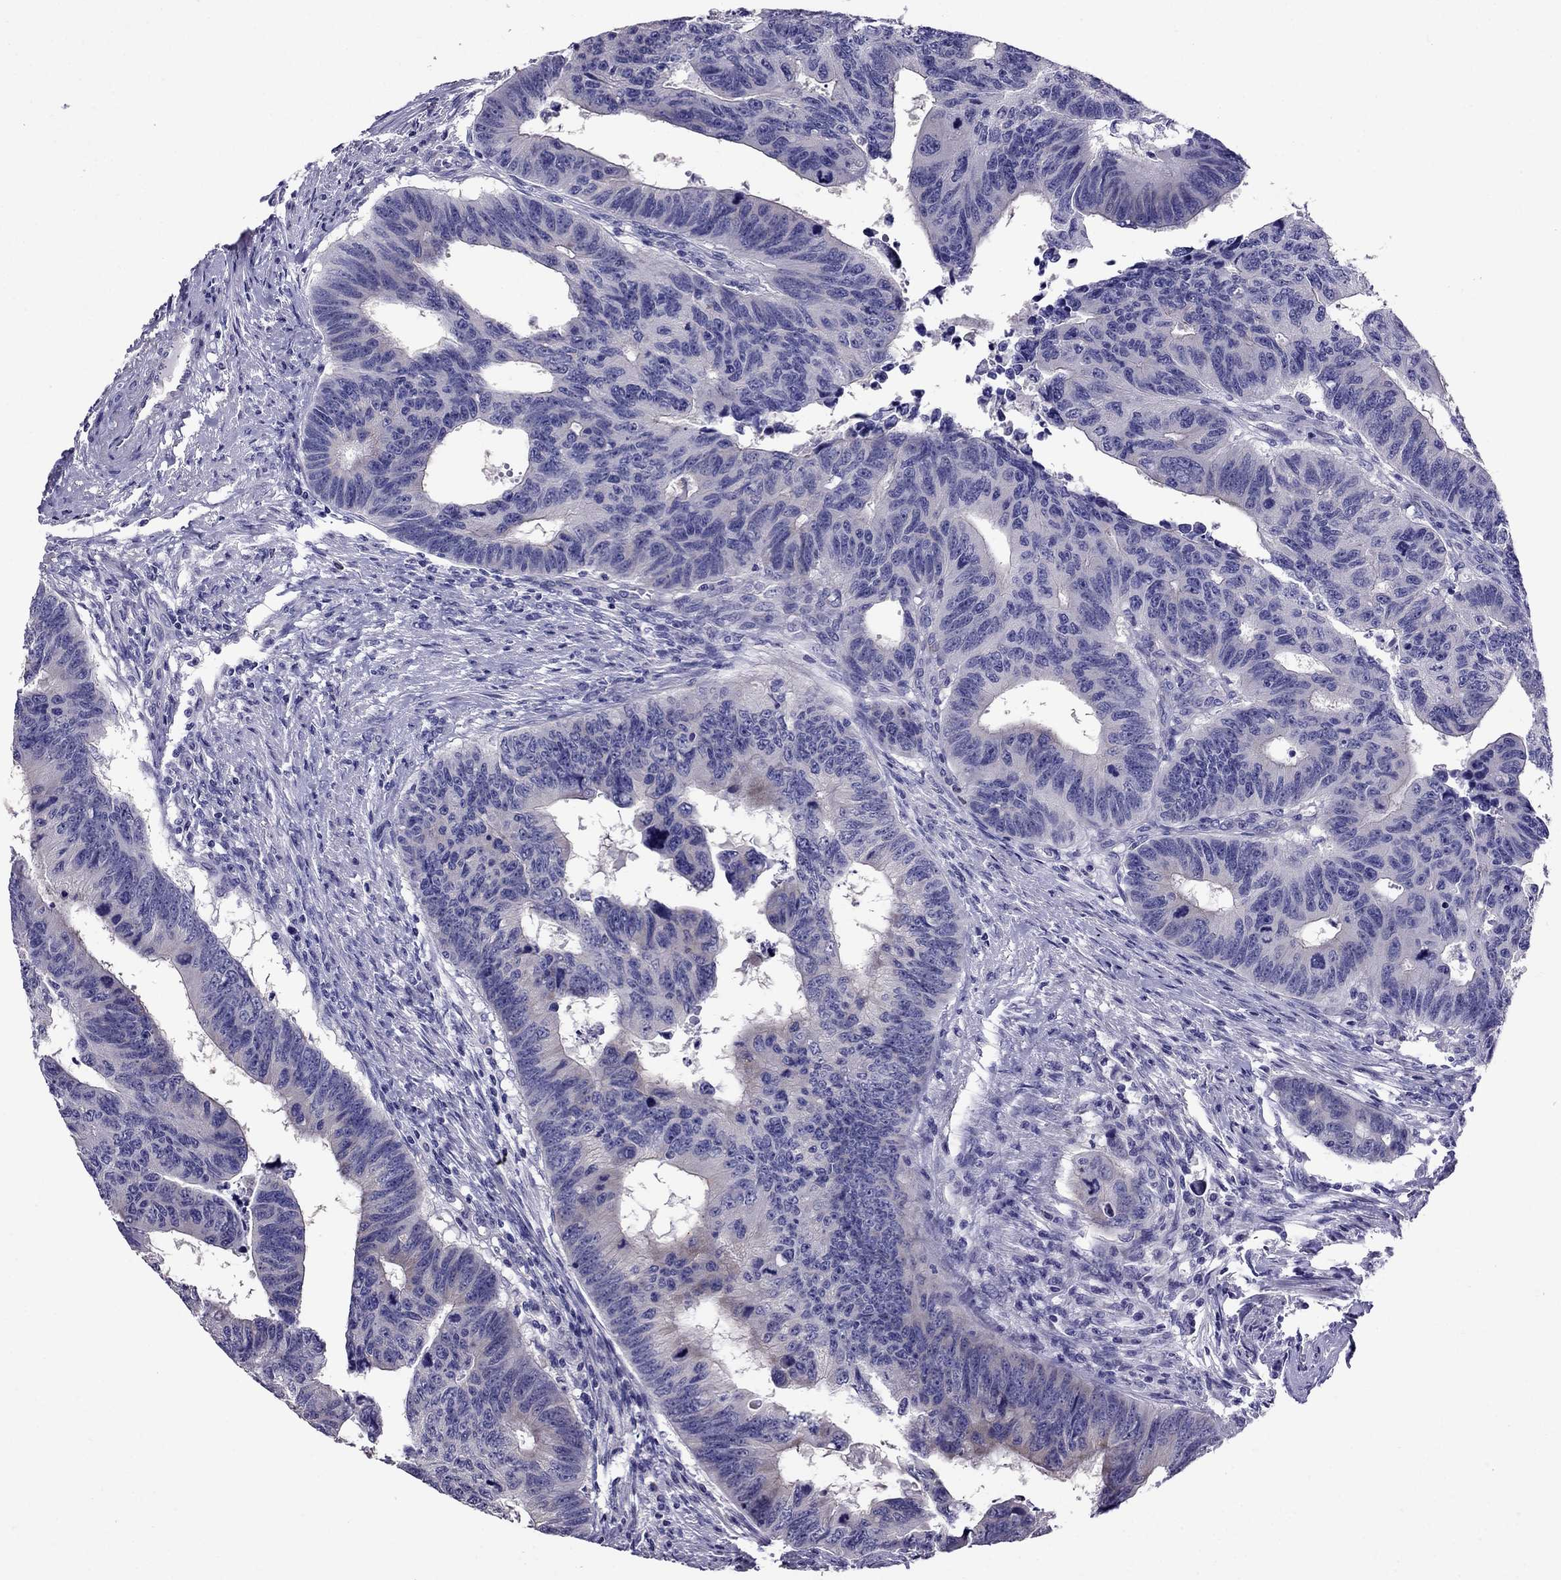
{"staining": {"intensity": "negative", "quantity": "none", "location": "none"}, "tissue": "colorectal cancer", "cell_type": "Tumor cells", "image_type": "cancer", "snomed": [{"axis": "morphology", "description": "Adenocarcinoma, NOS"}, {"axis": "topography", "description": "Rectum"}], "caption": "A histopathology image of human colorectal cancer (adenocarcinoma) is negative for staining in tumor cells. Nuclei are stained in blue.", "gene": "OXCT2", "patient": {"sex": "female", "age": 85}}